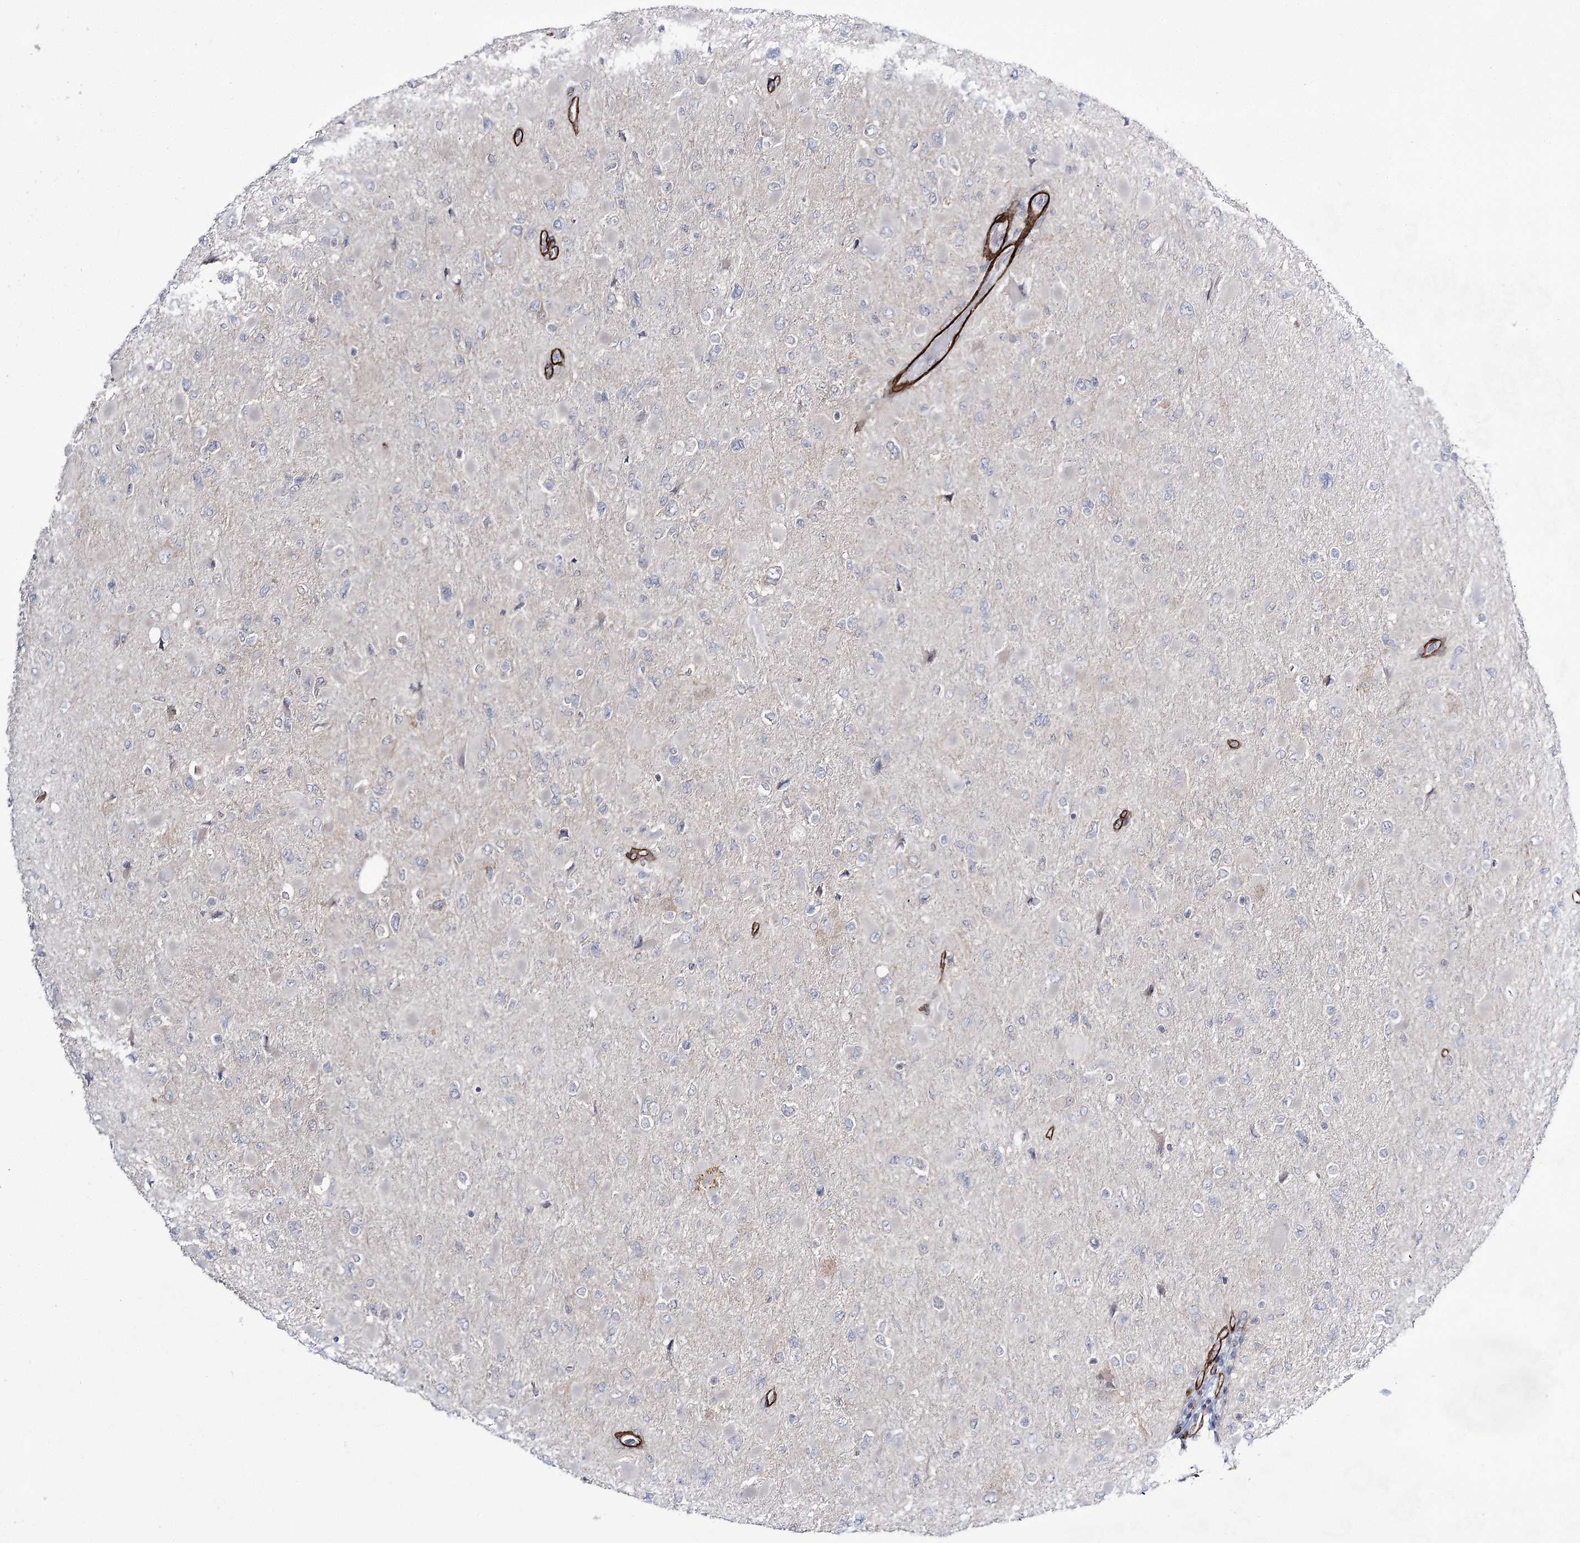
{"staining": {"intensity": "negative", "quantity": "none", "location": "none"}, "tissue": "glioma", "cell_type": "Tumor cells", "image_type": "cancer", "snomed": [{"axis": "morphology", "description": "Glioma, malignant, High grade"}, {"axis": "topography", "description": "Cerebral cortex"}], "caption": "DAB immunohistochemical staining of malignant glioma (high-grade) shows no significant staining in tumor cells.", "gene": "CWF19L1", "patient": {"sex": "female", "age": 36}}